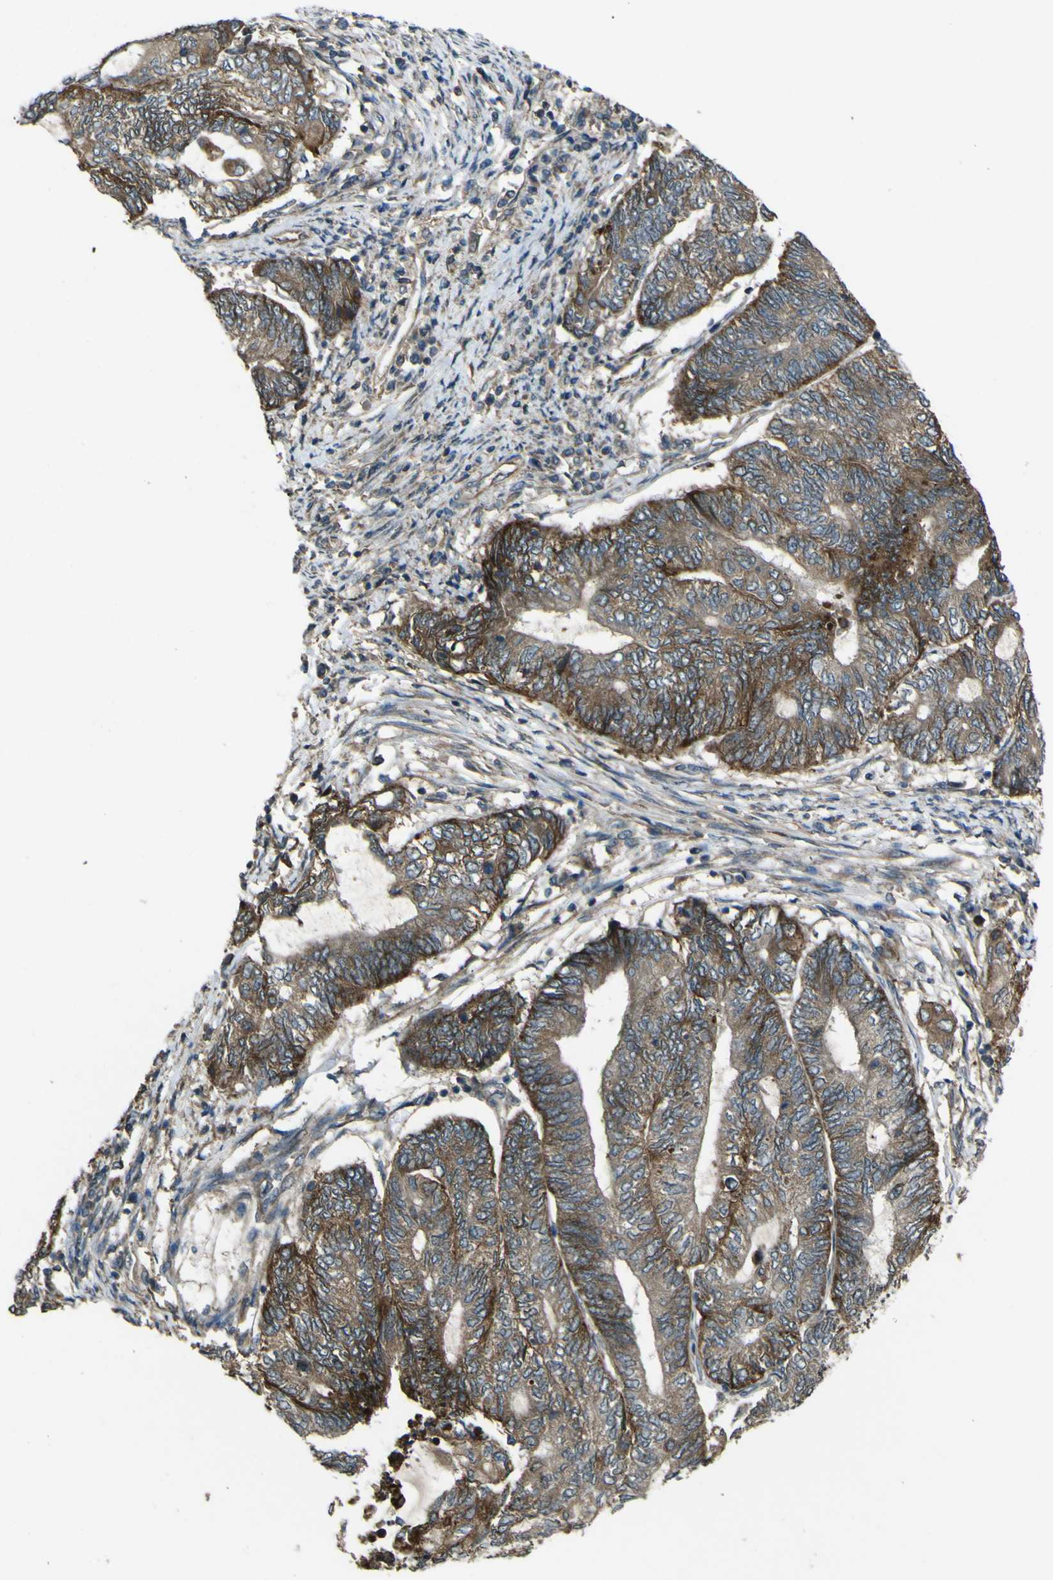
{"staining": {"intensity": "strong", "quantity": "25%-75%", "location": "cytoplasmic/membranous"}, "tissue": "endometrial cancer", "cell_type": "Tumor cells", "image_type": "cancer", "snomed": [{"axis": "morphology", "description": "Adenocarcinoma, NOS"}, {"axis": "topography", "description": "Uterus"}, {"axis": "topography", "description": "Endometrium"}], "caption": "About 25%-75% of tumor cells in human adenocarcinoma (endometrial) show strong cytoplasmic/membranous protein staining as visualized by brown immunohistochemical staining.", "gene": "NAALADL2", "patient": {"sex": "female", "age": 70}}